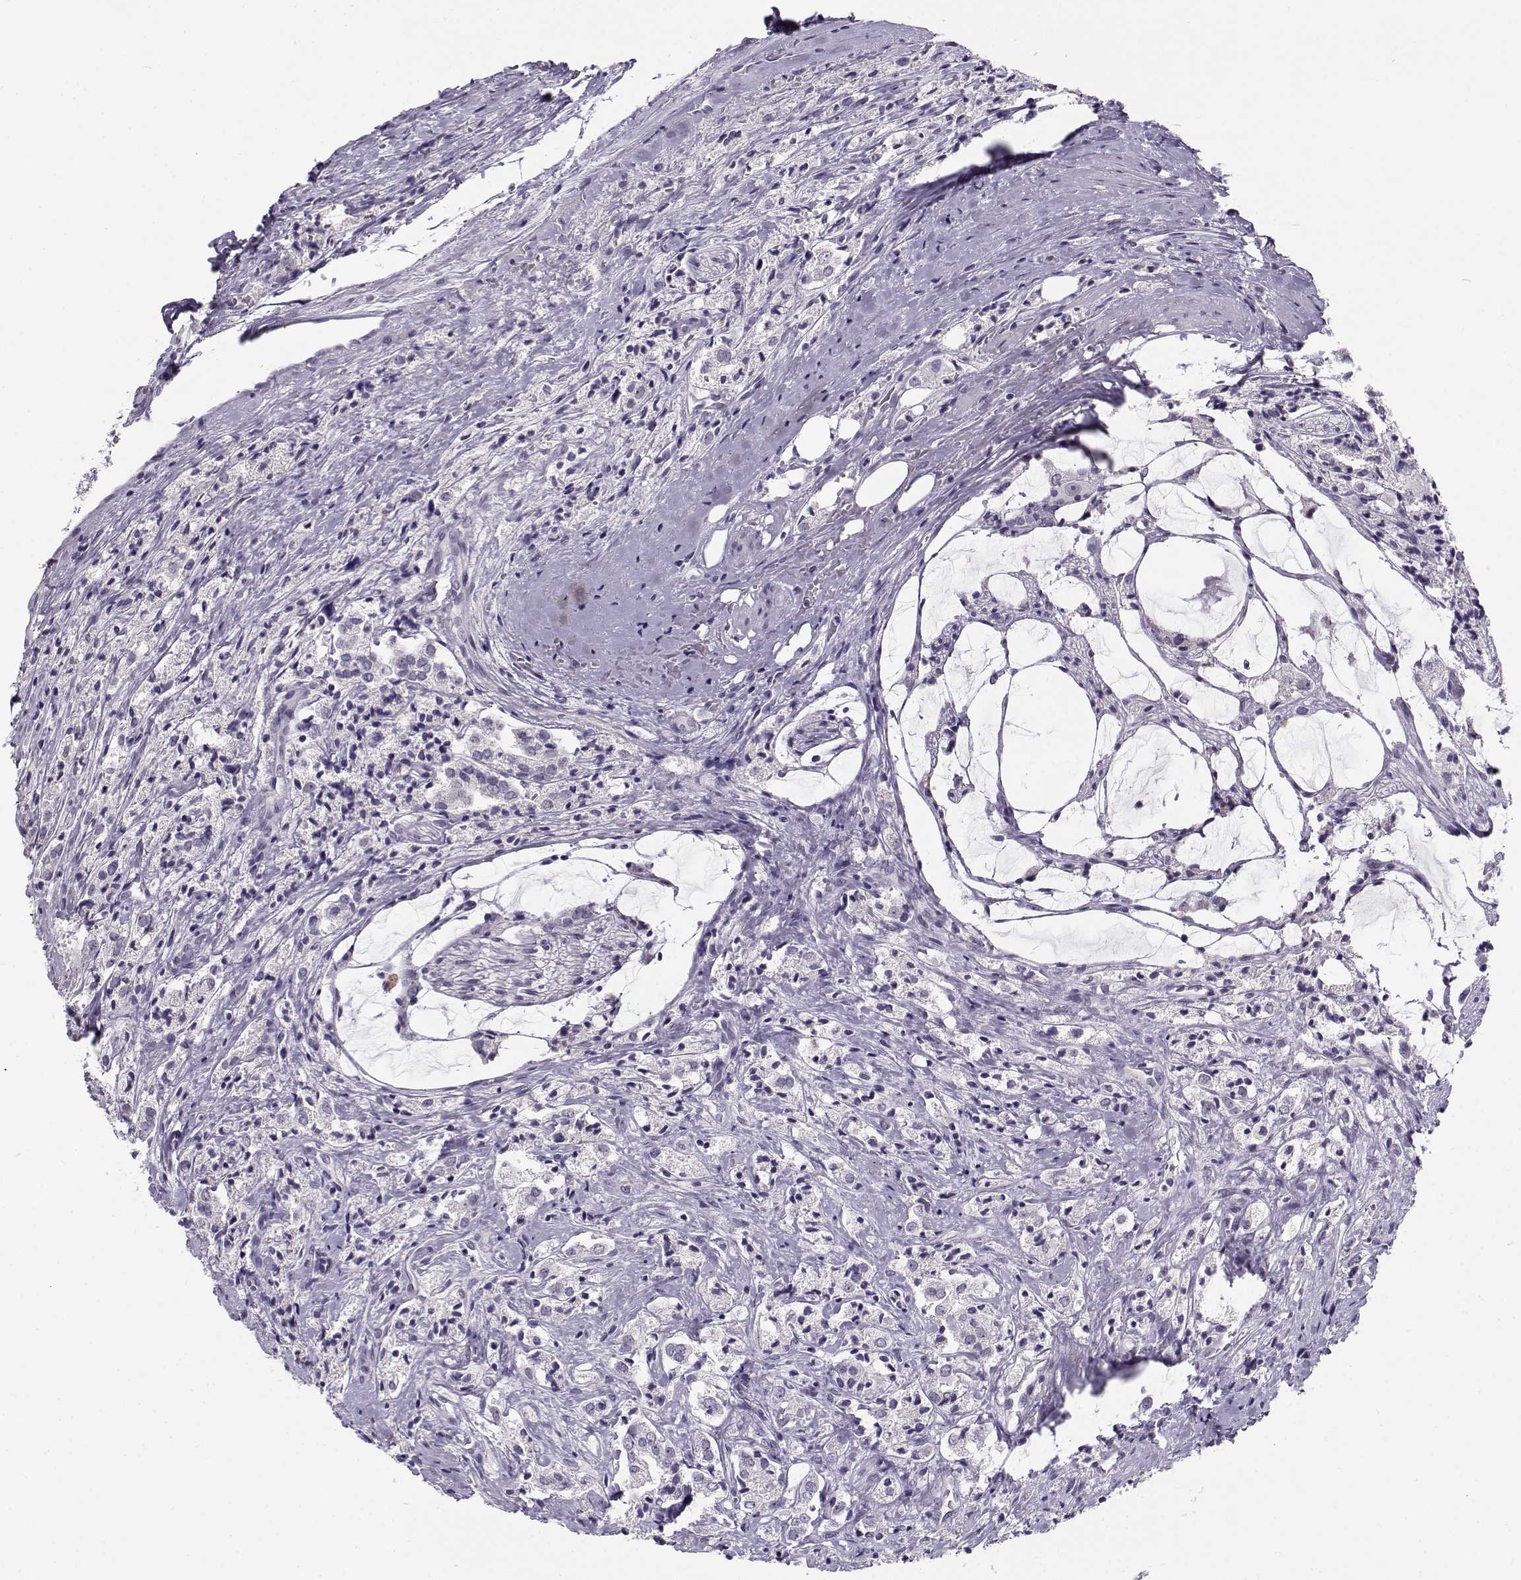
{"staining": {"intensity": "negative", "quantity": "none", "location": "none"}, "tissue": "prostate cancer", "cell_type": "Tumor cells", "image_type": "cancer", "snomed": [{"axis": "morphology", "description": "Adenocarcinoma, NOS"}, {"axis": "topography", "description": "Prostate"}], "caption": "A histopathology image of human prostate cancer (adenocarcinoma) is negative for staining in tumor cells.", "gene": "C16orf86", "patient": {"sex": "male", "age": 66}}